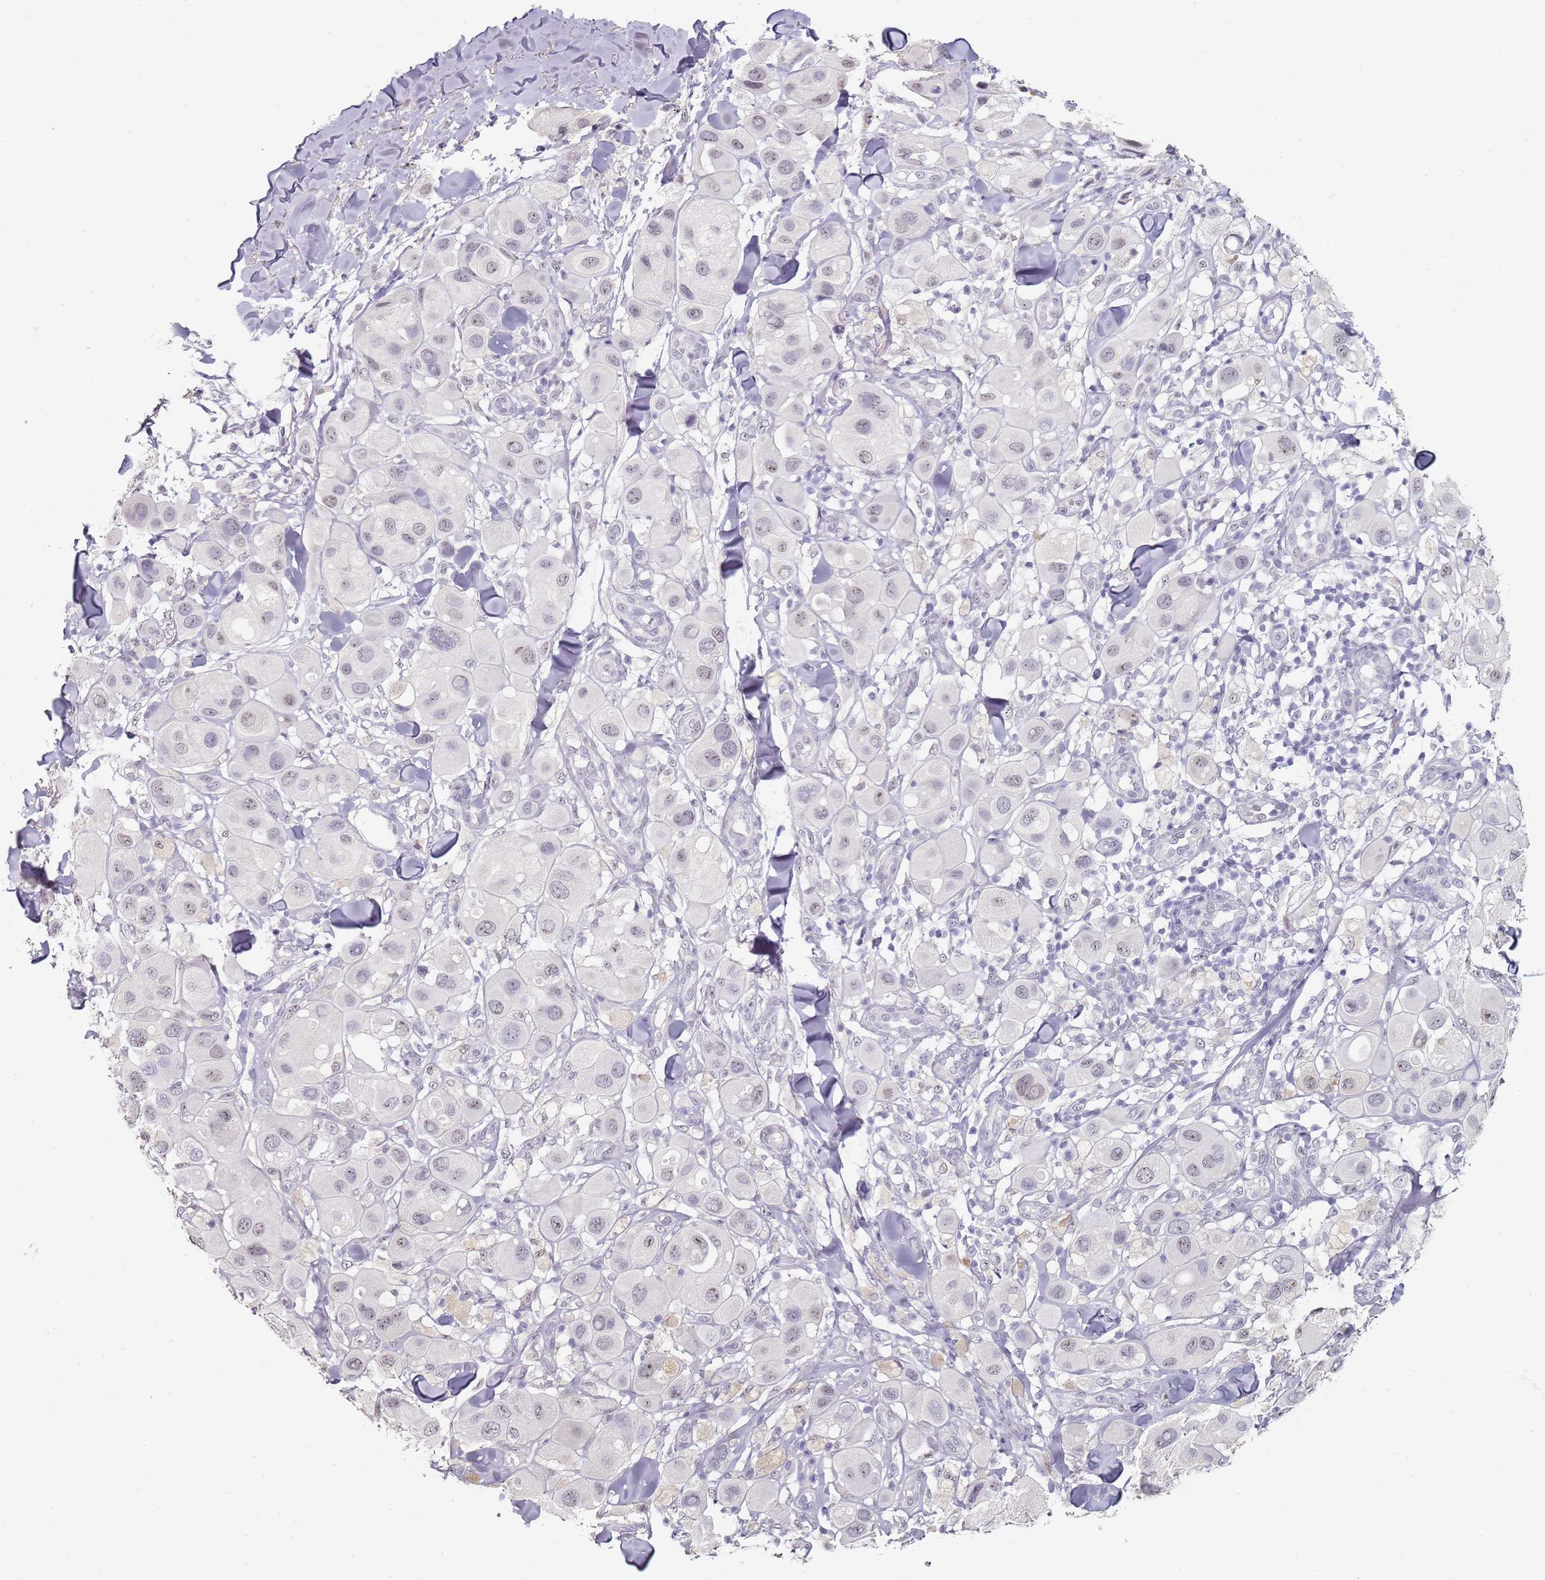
{"staining": {"intensity": "weak", "quantity": "25%-75%", "location": "nuclear"}, "tissue": "melanoma", "cell_type": "Tumor cells", "image_type": "cancer", "snomed": [{"axis": "morphology", "description": "Malignant melanoma, Metastatic site"}, {"axis": "topography", "description": "Skin"}], "caption": "Immunohistochemistry photomicrograph of human melanoma stained for a protein (brown), which displays low levels of weak nuclear staining in approximately 25%-75% of tumor cells.", "gene": "DNAH11", "patient": {"sex": "male", "age": 41}}